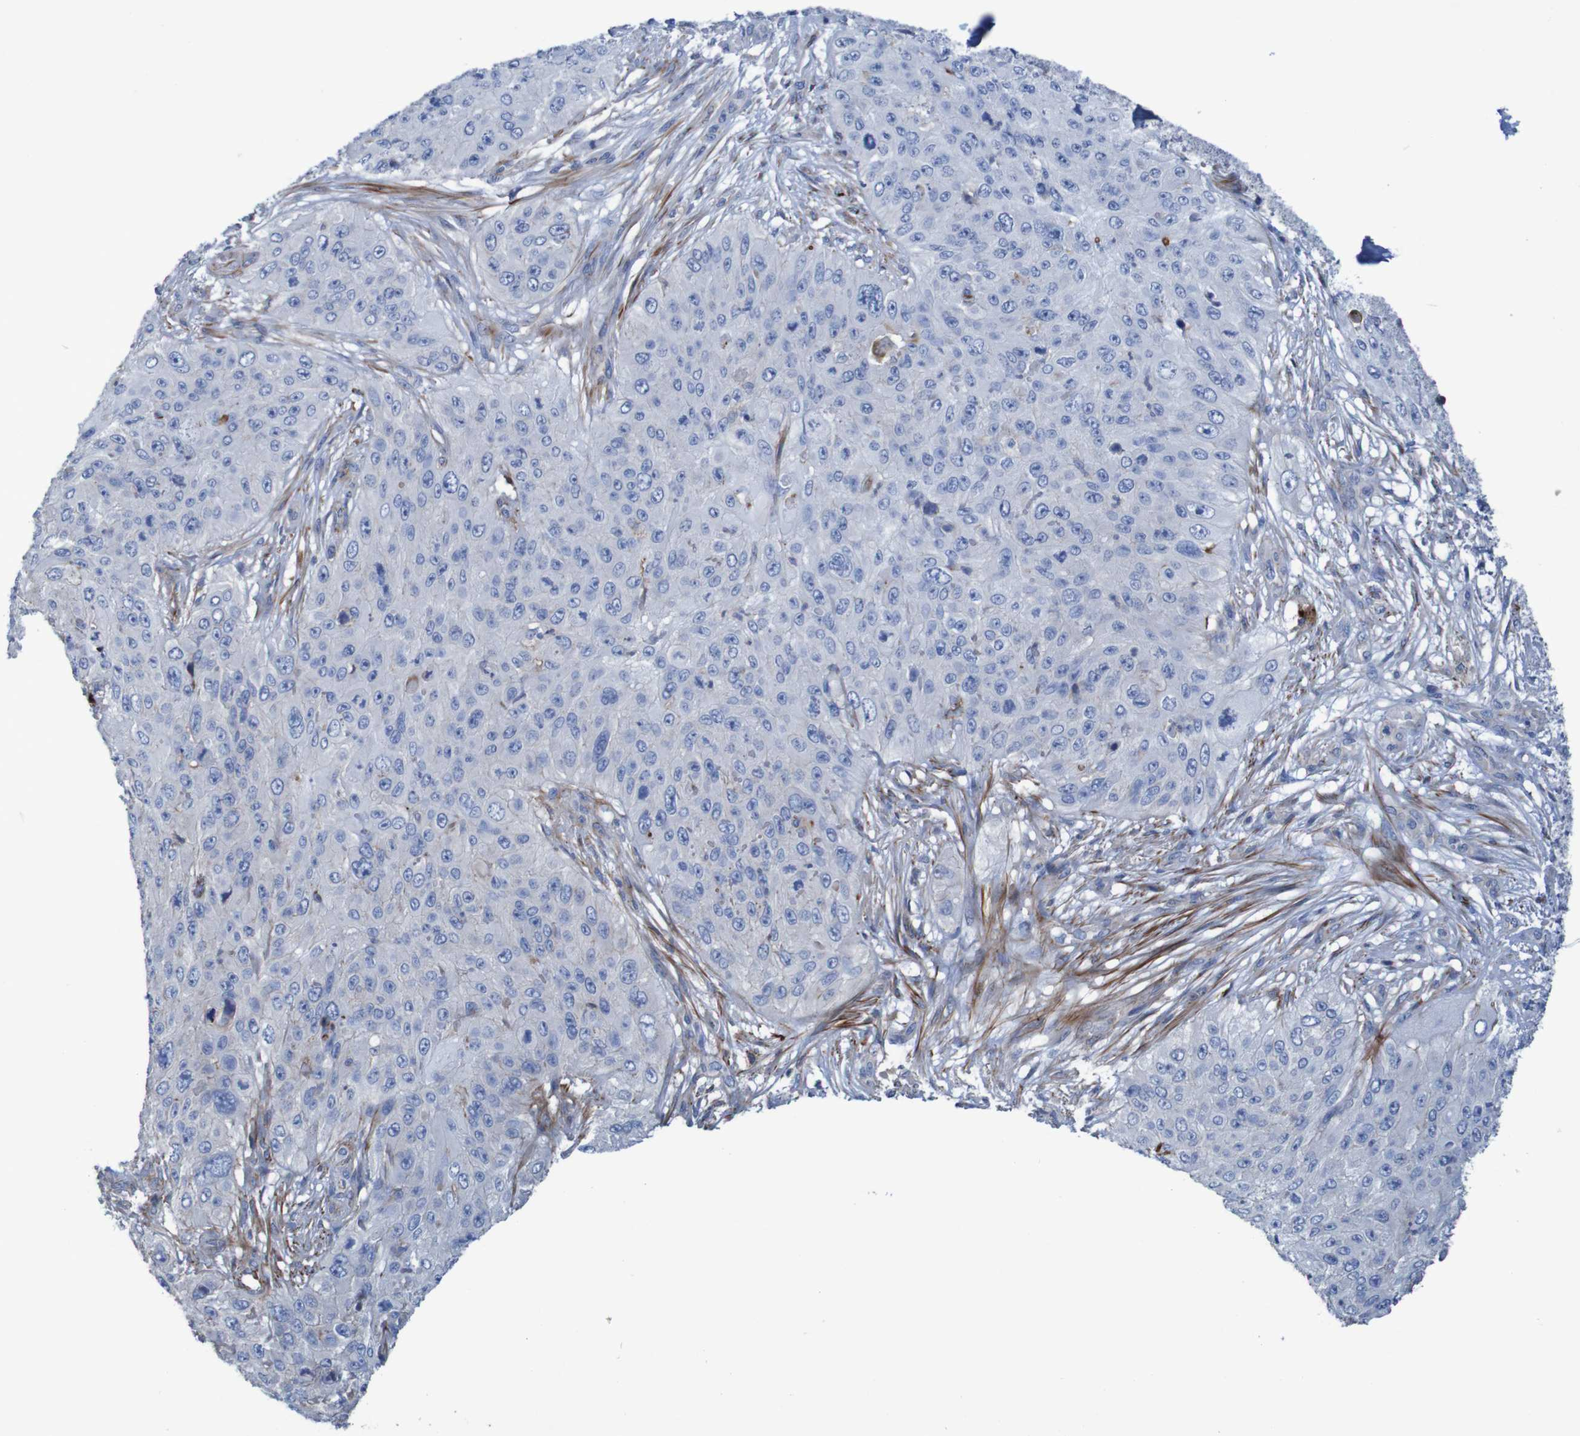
{"staining": {"intensity": "negative", "quantity": "none", "location": "none"}, "tissue": "skin cancer", "cell_type": "Tumor cells", "image_type": "cancer", "snomed": [{"axis": "morphology", "description": "Squamous cell carcinoma, NOS"}, {"axis": "topography", "description": "Skin"}], "caption": "Immunohistochemistry photomicrograph of skin cancer stained for a protein (brown), which demonstrates no expression in tumor cells.", "gene": "RNF182", "patient": {"sex": "female", "age": 80}}